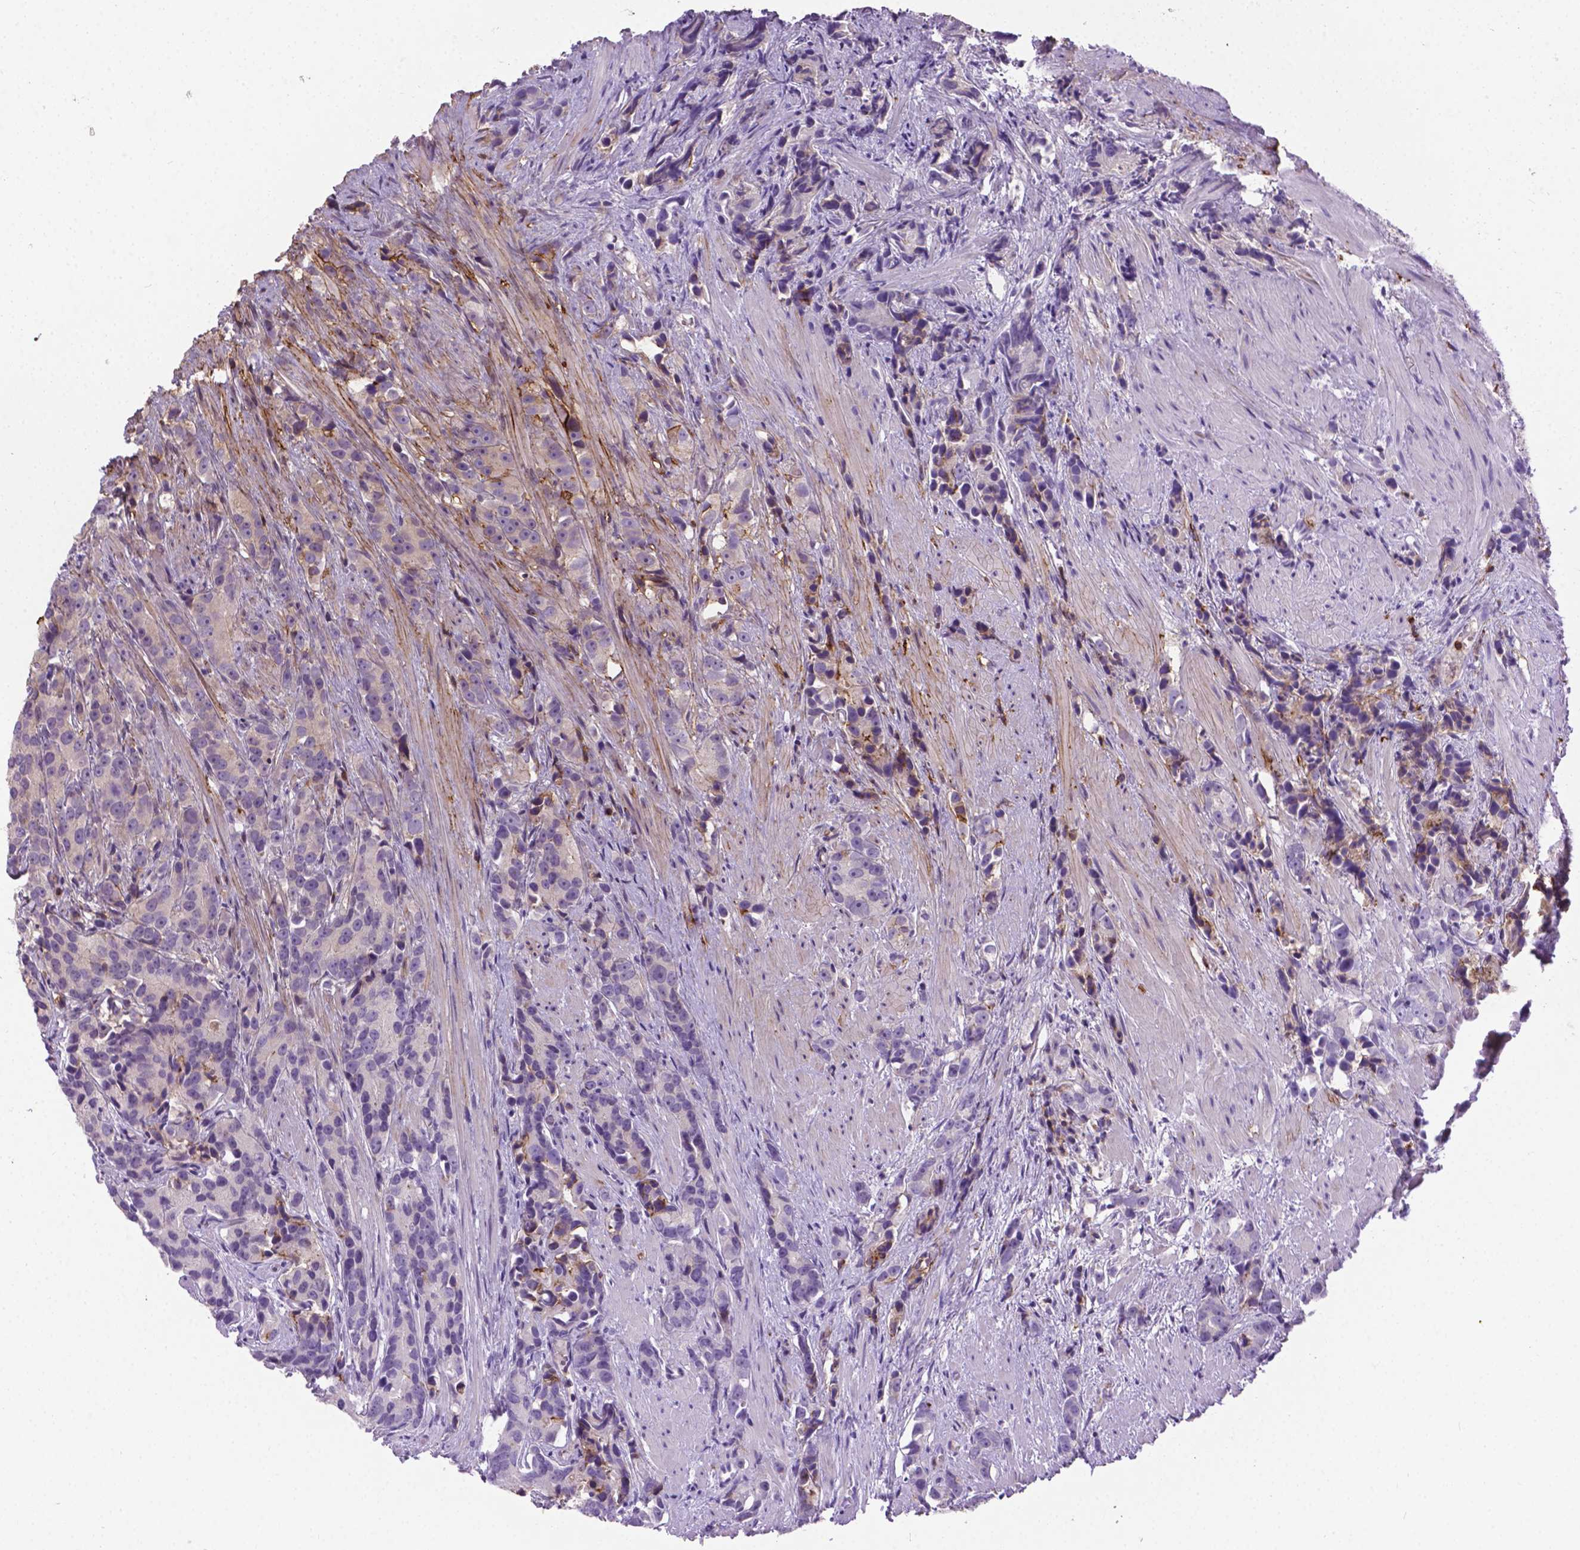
{"staining": {"intensity": "negative", "quantity": "none", "location": "none"}, "tissue": "prostate cancer", "cell_type": "Tumor cells", "image_type": "cancer", "snomed": [{"axis": "morphology", "description": "Adenocarcinoma, High grade"}, {"axis": "topography", "description": "Prostate"}], "caption": "Tumor cells are negative for protein expression in human prostate cancer. (Stains: DAB (3,3'-diaminobenzidine) IHC with hematoxylin counter stain, Microscopy: brightfield microscopy at high magnification).", "gene": "ACAD10", "patient": {"sex": "male", "age": 90}}